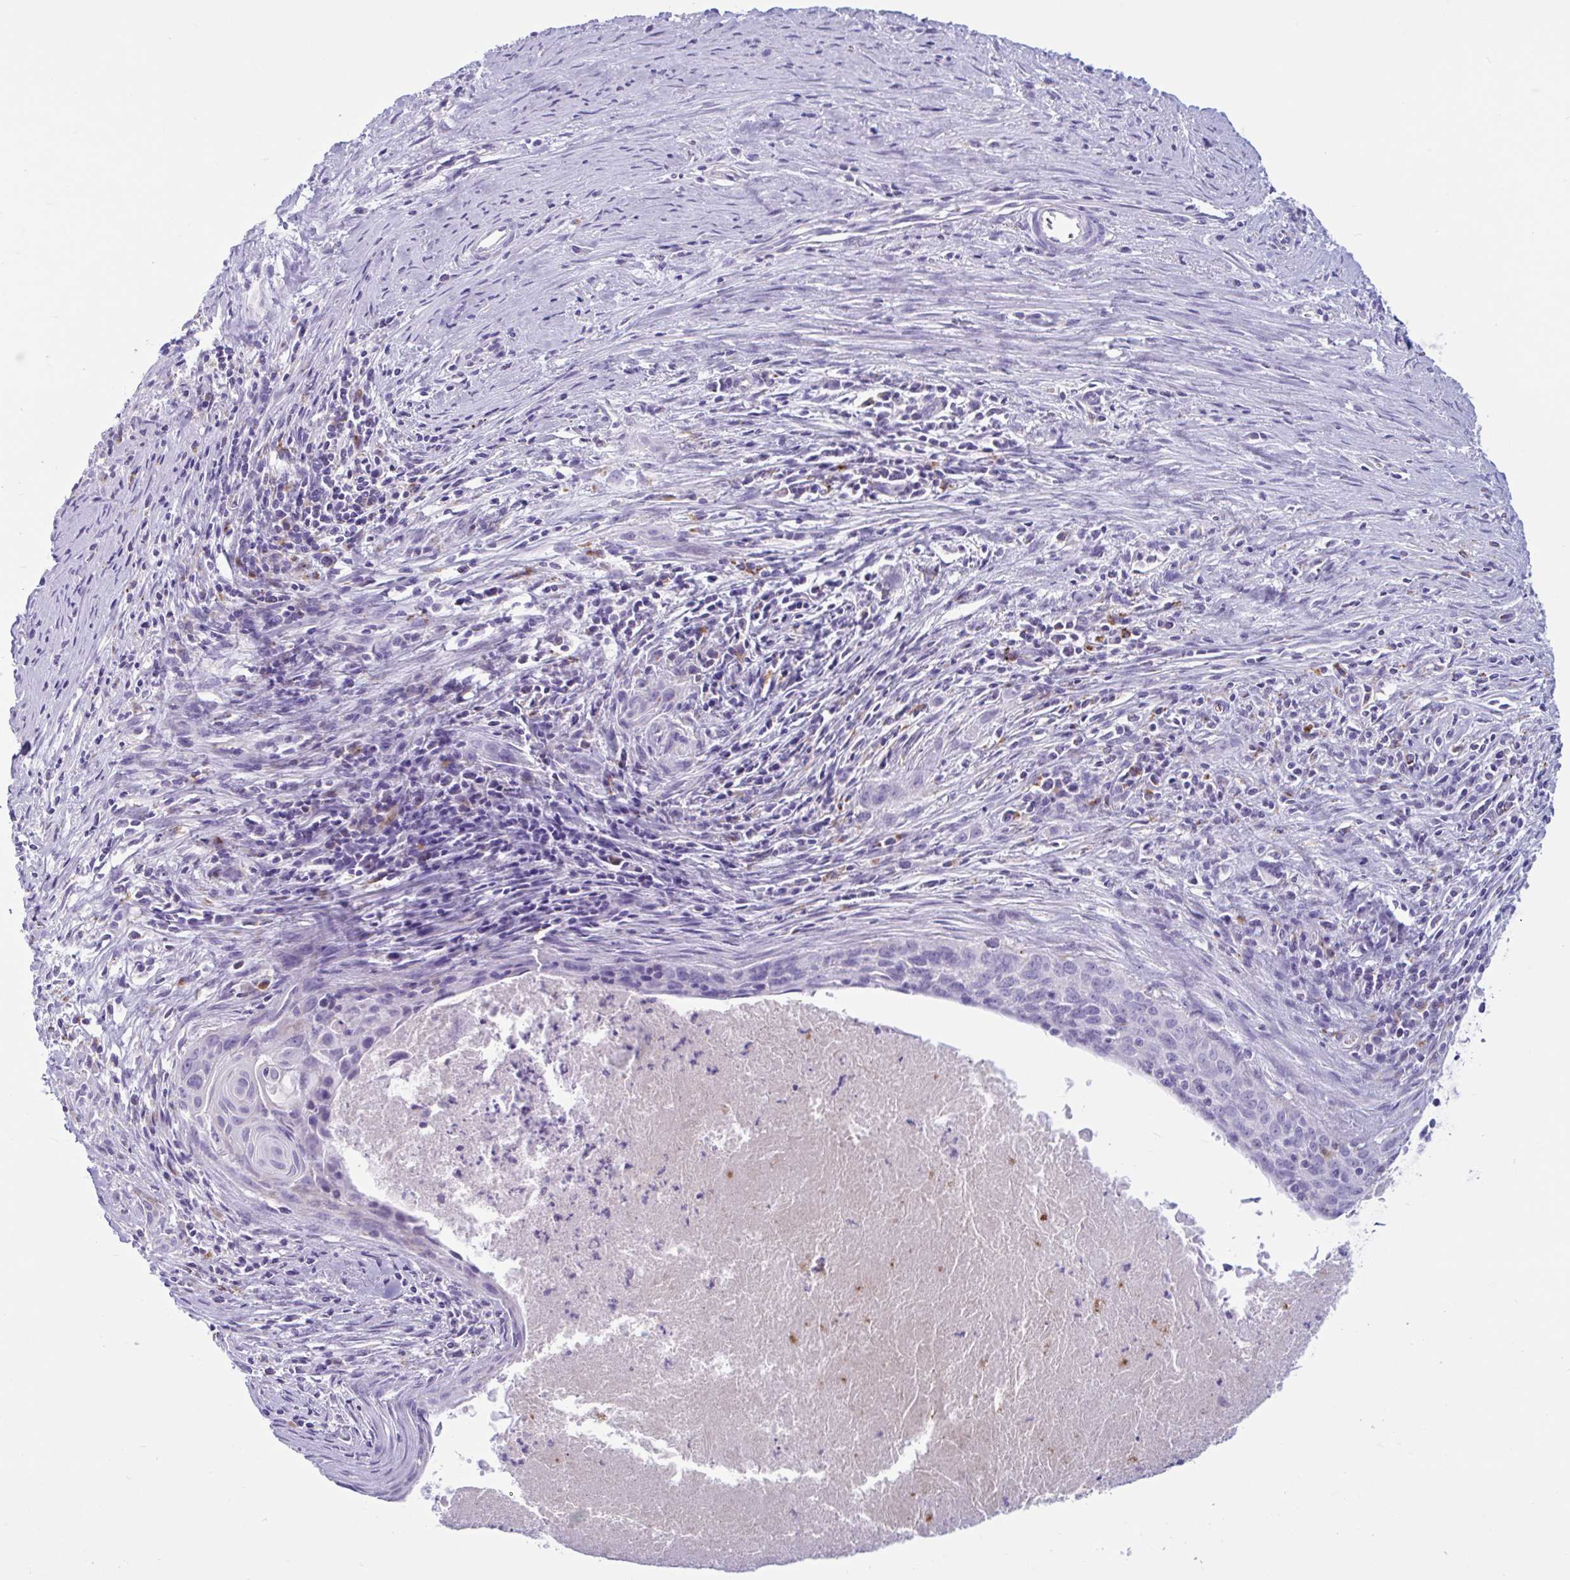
{"staining": {"intensity": "negative", "quantity": "none", "location": "none"}, "tissue": "cervical cancer", "cell_type": "Tumor cells", "image_type": "cancer", "snomed": [{"axis": "morphology", "description": "Squamous cell carcinoma, NOS"}, {"axis": "topography", "description": "Cervix"}], "caption": "This is a micrograph of immunohistochemistry (IHC) staining of cervical cancer (squamous cell carcinoma), which shows no expression in tumor cells.", "gene": "XCL1", "patient": {"sex": "female", "age": 55}}